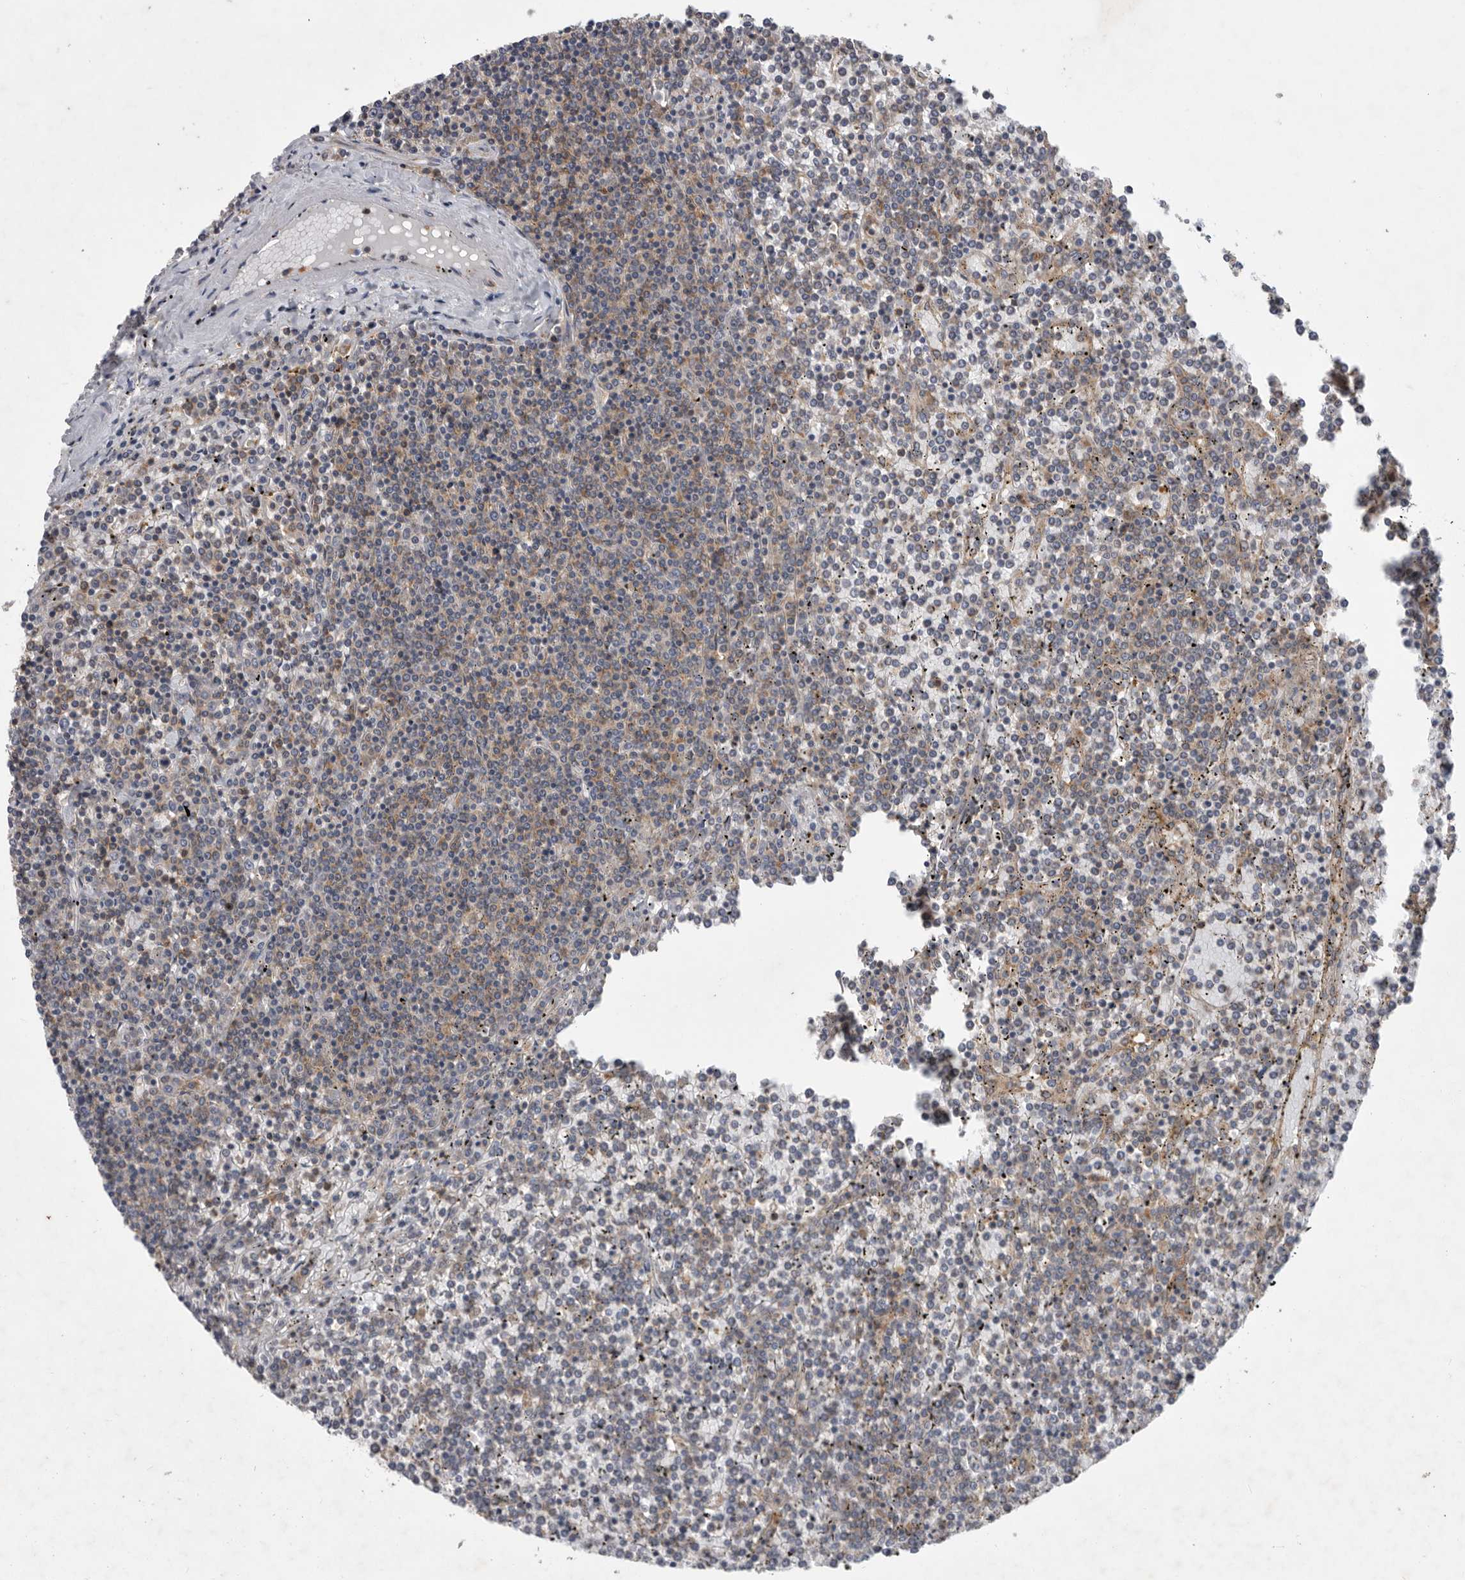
{"staining": {"intensity": "weak", "quantity": "<25%", "location": "cytoplasmic/membranous"}, "tissue": "lymphoma", "cell_type": "Tumor cells", "image_type": "cancer", "snomed": [{"axis": "morphology", "description": "Malignant lymphoma, non-Hodgkin's type, Low grade"}, {"axis": "topography", "description": "Spleen"}], "caption": "The photomicrograph demonstrates no staining of tumor cells in malignant lymphoma, non-Hodgkin's type (low-grade).", "gene": "C1orf109", "patient": {"sex": "female", "age": 19}}